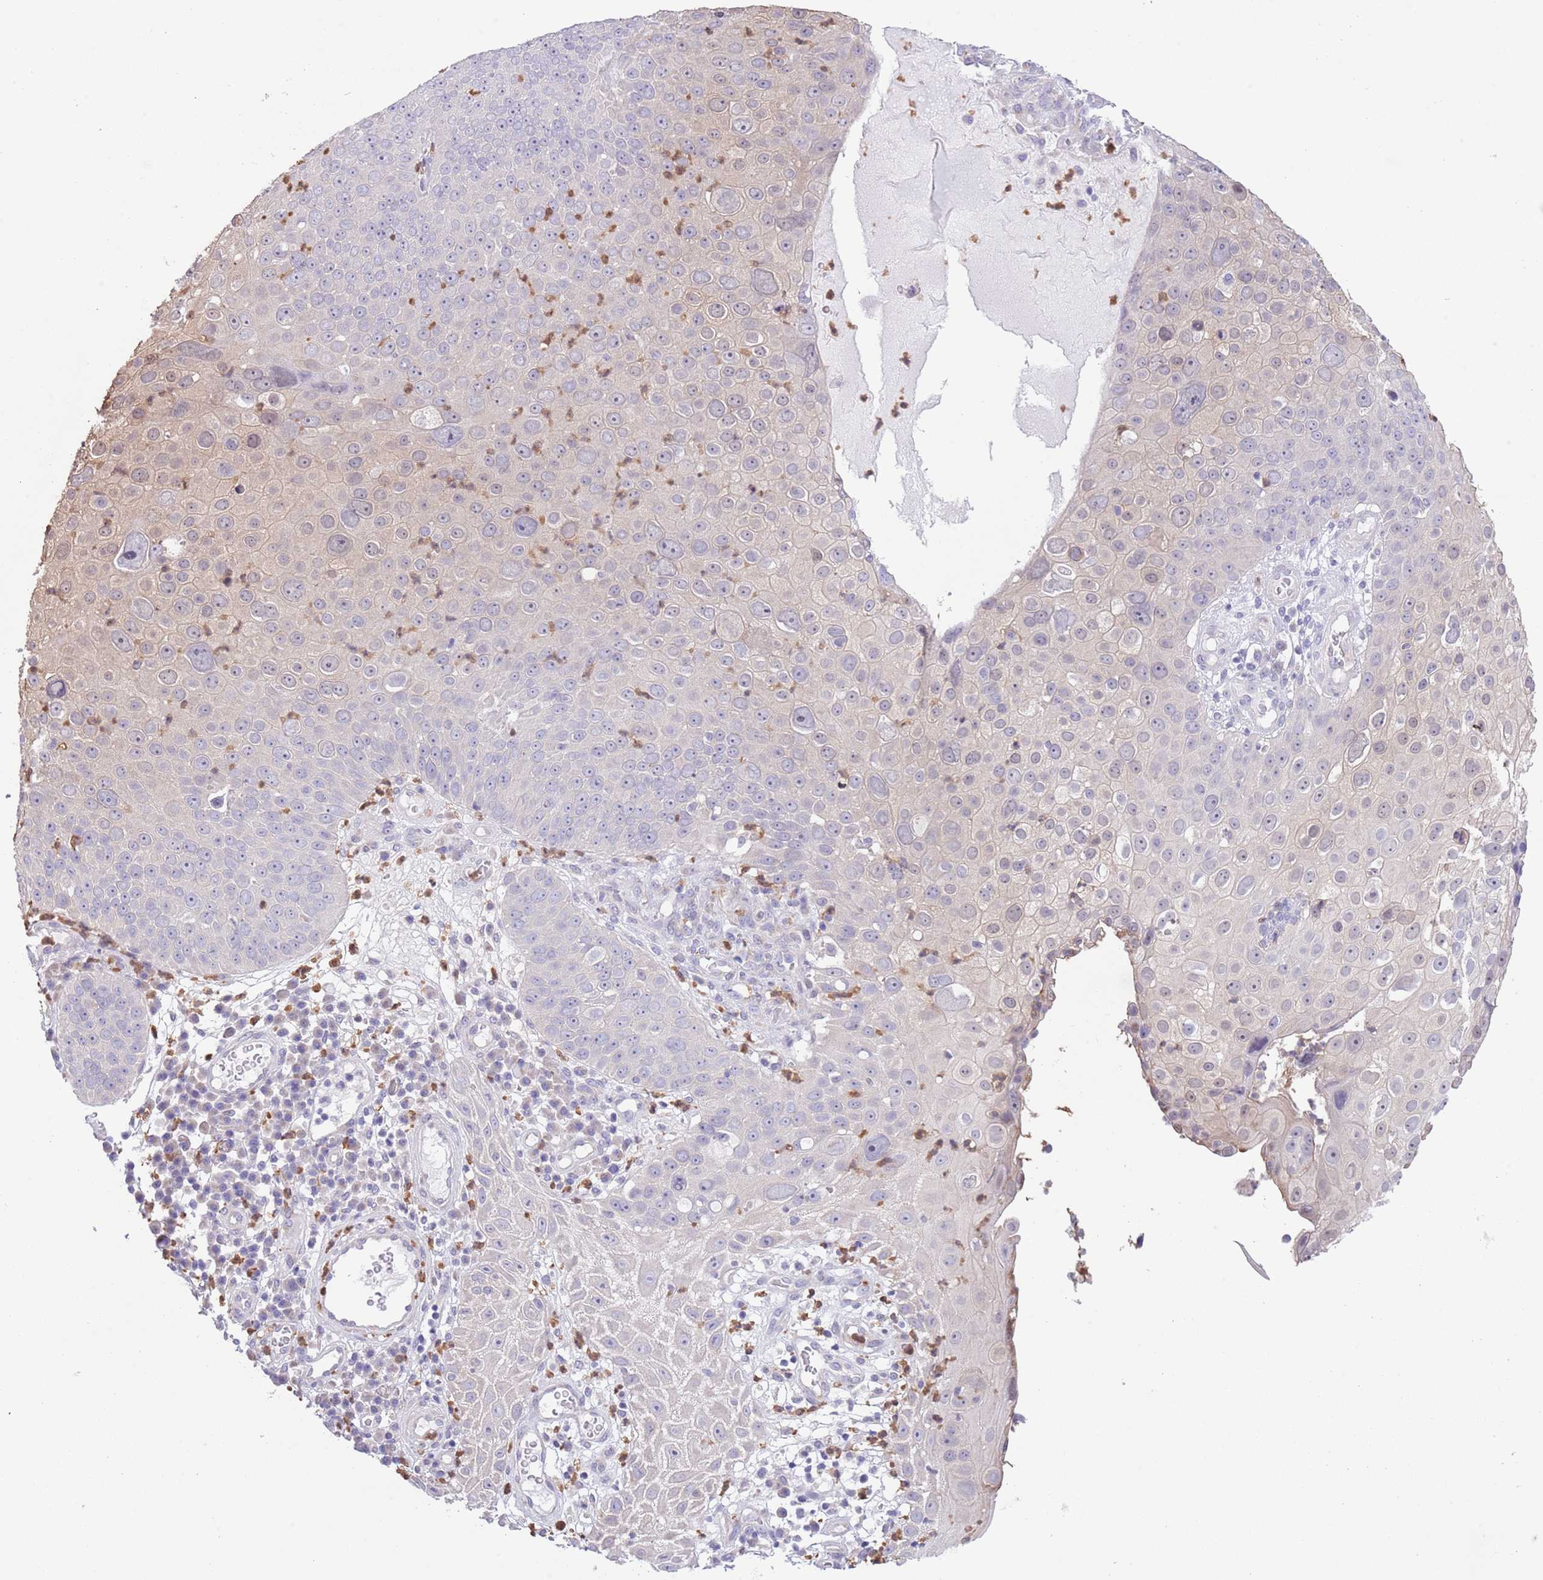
{"staining": {"intensity": "negative", "quantity": "none", "location": "none"}, "tissue": "skin cancer", "cell_type": "Tumor cells", "image_type": "cancer", "snomed": [{"axis": "morphology", "description": "Squamous cell carcinoma, NOS"}, {"axis": "topography", "description": "Skin"}], "caption": "A high-resolution micrograph shows immunohistochemistry (IHC) staining of skin squamous cell carcinoma, which exhibits no significant expression in tumor cells.", "gene": "ZFP2", "patient": {"sex": "male", "age": 71}}